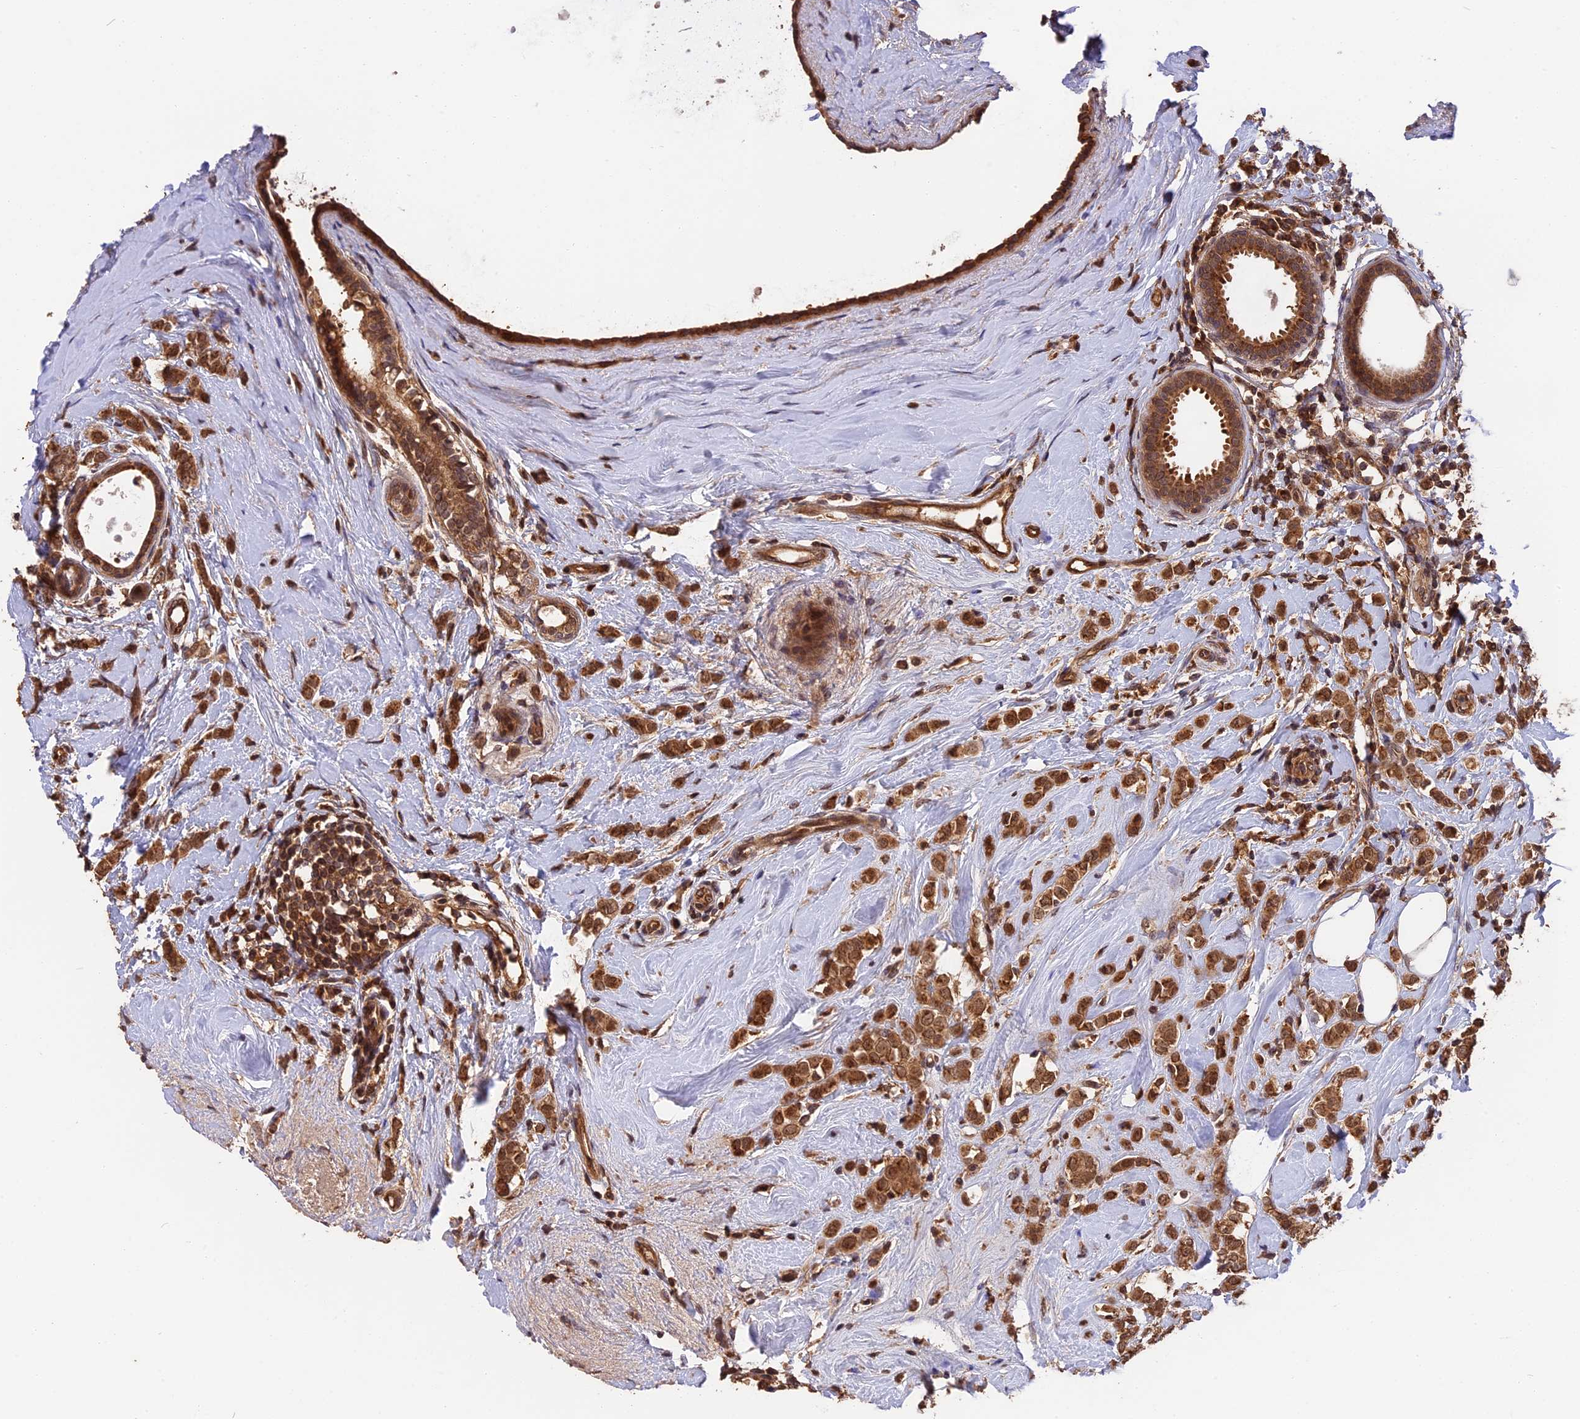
{"staining": {"intensity": "strong", "quantity": ">75%", "location": "cytoplasmic/membranous,nuclear"}, "tissue": "breast cancer", "cell_type": "Tumor cells", "image_type": "cancer", "snomed": [{"axis": "morphology", "description": "Lobular carcinoma"}, {"axis": "topography", "description": "Breast"}], "caption": "A micrograph showing strong cytoplasmic/membranous and nuclear positivity in approximately >75% of tumor cells in breast lobular carcinoma, as visualized by brown immunohistochemical staining.", "gene": "ESCO1", "patient": {"sex": "female", "age": 47}}